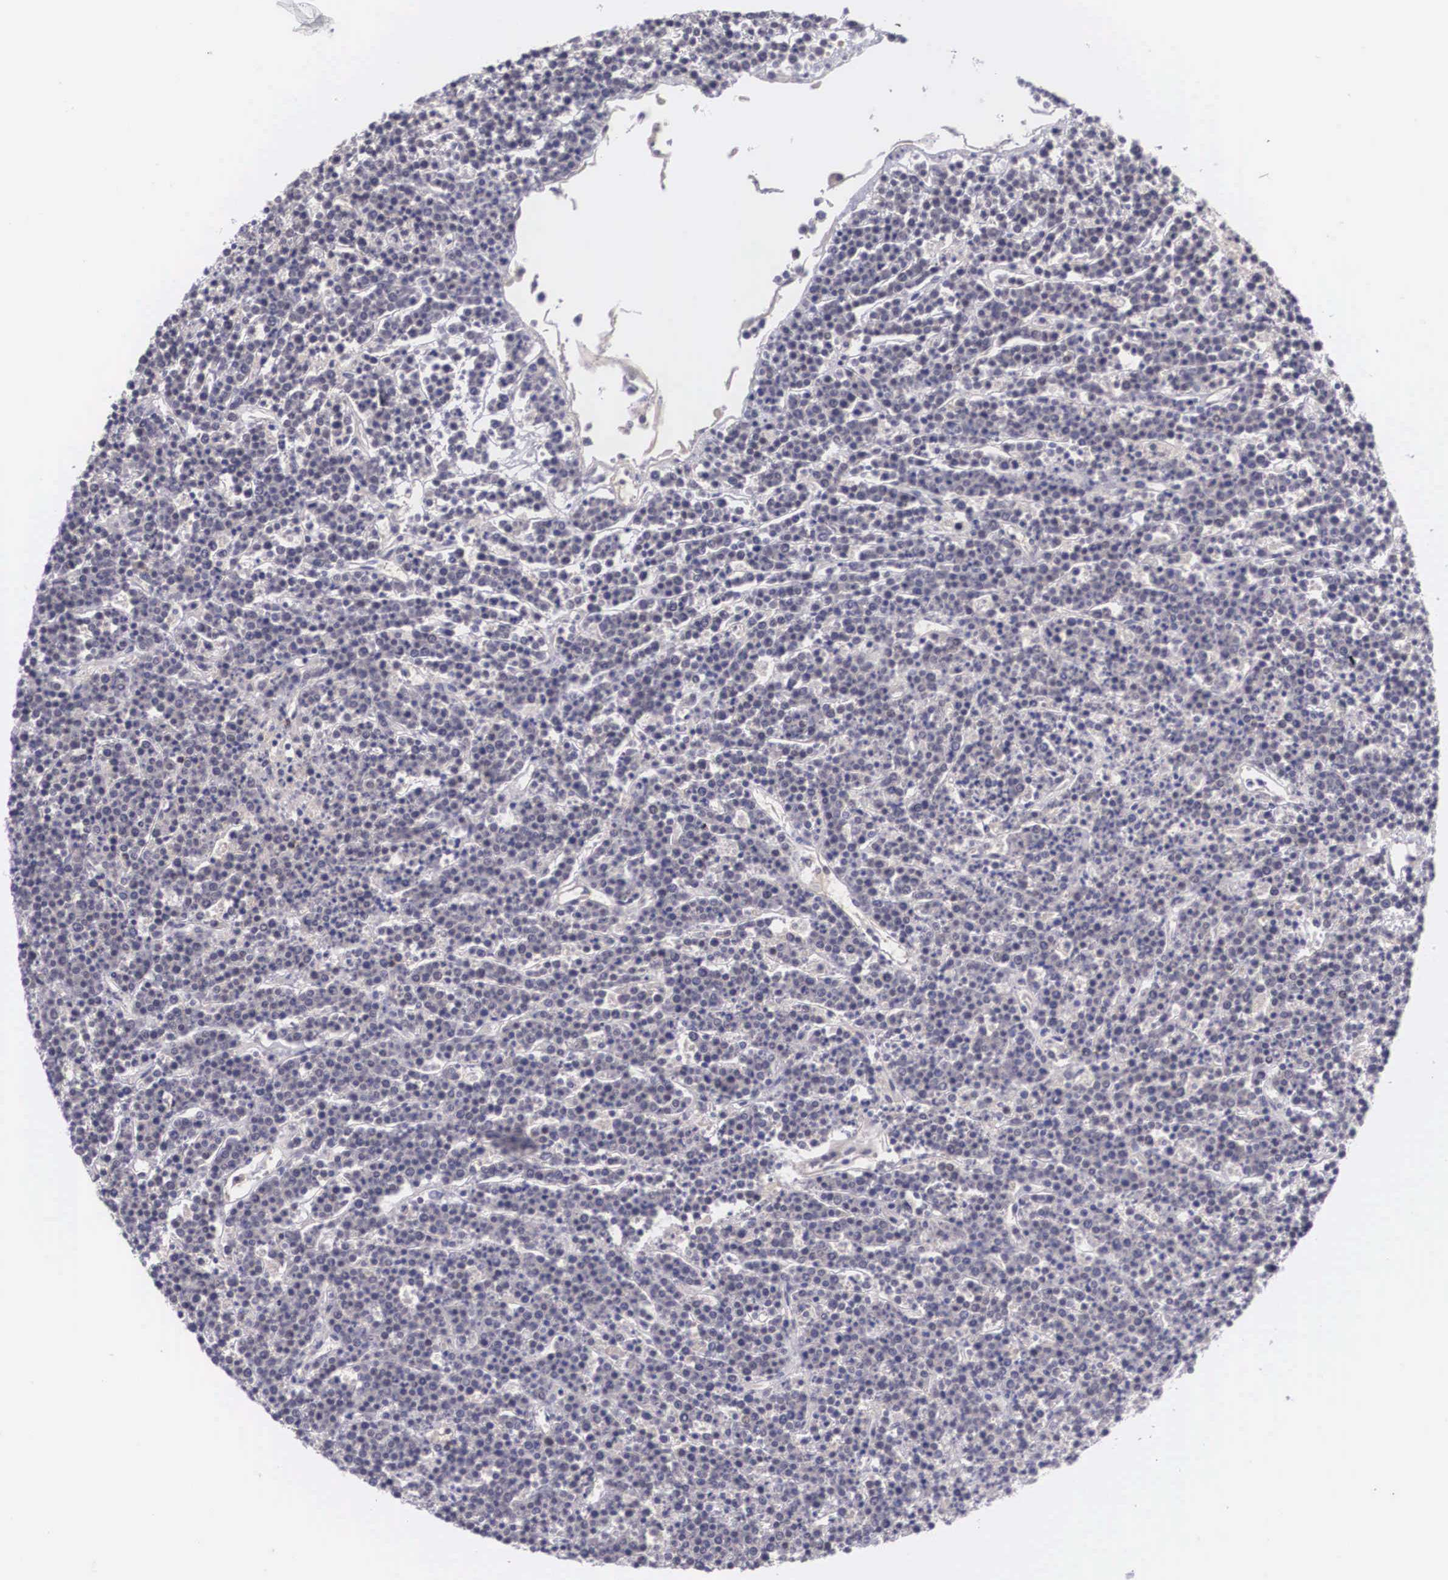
{"staining": {"intensity": "negative", "quantity": "none", "location": "none"}, "tissue": "lymphoma", "cell_type": "Tumor cells", "image_type": "cancer", "snomed": [{"axis": "morphology", "description": "Malignant lymphoma, non-Hodgkin's type, High grade"}, {"axis": "topography", "description": "Ovary"}], "caption": "IHC histopathology image of lymphoma stained for a protein (brown), which displays no staining in tumor cells.", "gene": "NINL", "patient": {"sex": "female", "age": 56}}